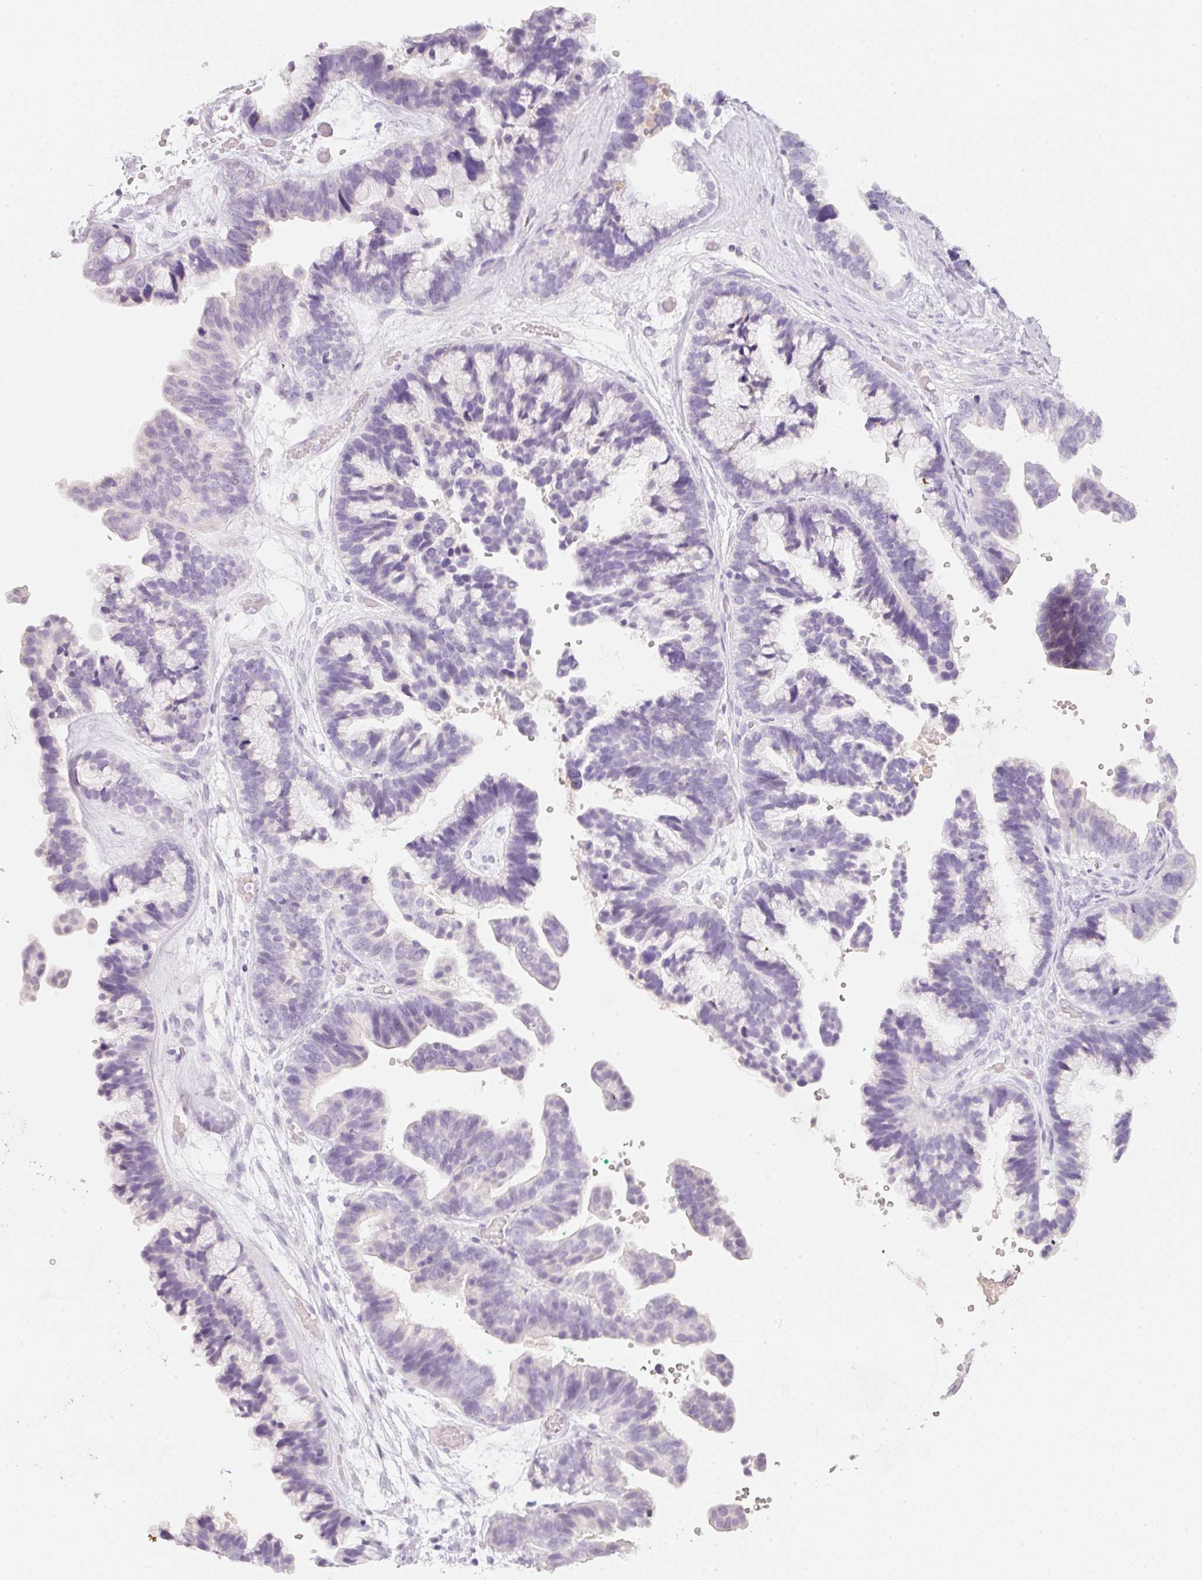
{"staining": {"intensity": "negative", "quantity": "none", "location": "none"}, "tissue": "ovarian cancer", "cell_type": "Tumor cells", "image_type": "cancer", "snomed": [{"axis": "morphology", "description": "Cystadenocarcinoma, serous, NOS"}, {"axis": "topography", "description": "Ovary"}], "caption": "High magnification brightfield microscopy of ovarian cancer (serous cystadenocarcinoma) stained with DAB (brown) and counterstained with hematoxylin (blue): tumor cells show no significant positivity.", "gene": "ENSG00000206549", "patient": {"sex": "female", "age": 56}}